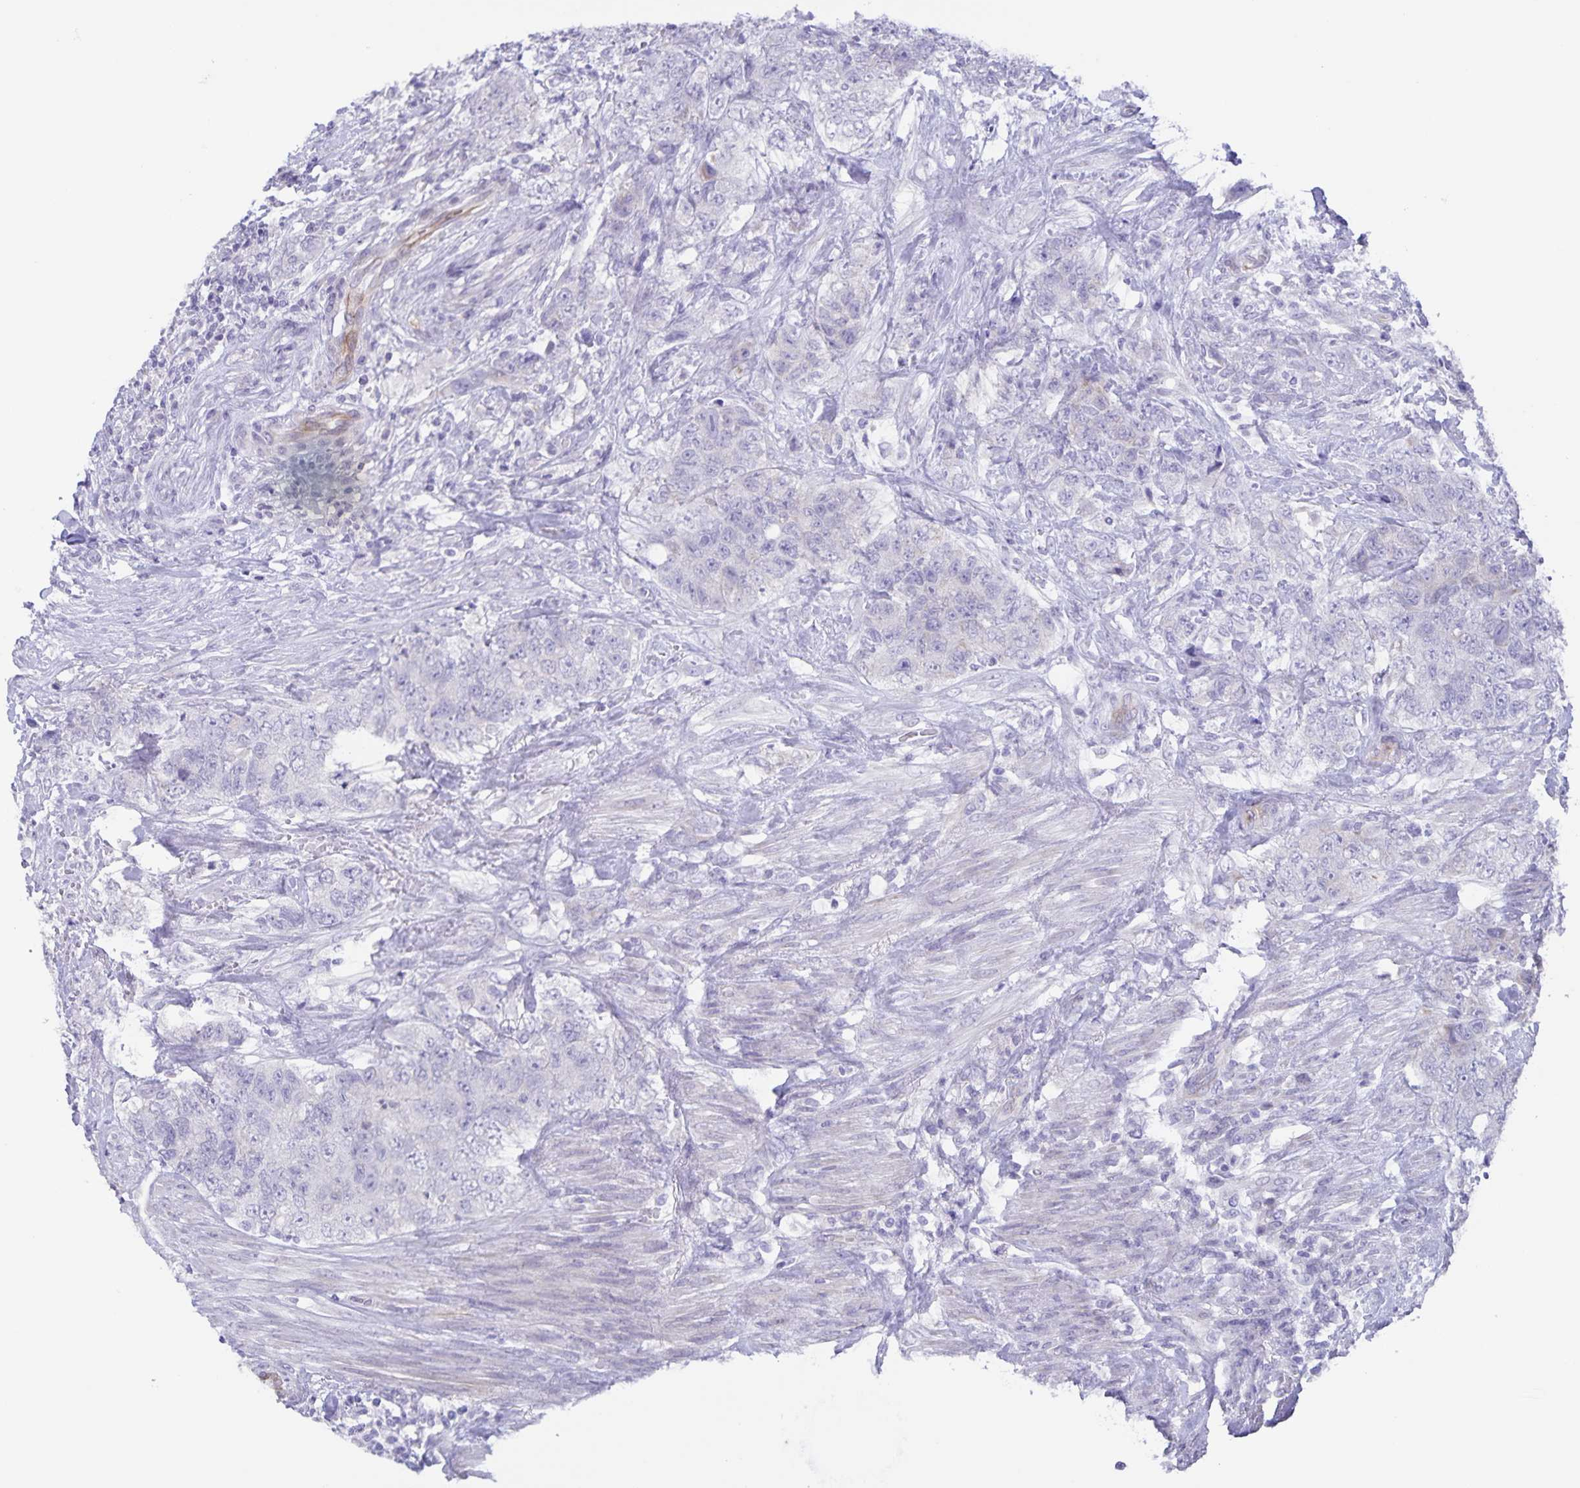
{"staining": {"intensity": "negative", "quantity": "none", "location": "none"}, "tissue": "urothelial cancer", "cell_type": "Tumor cells", "image_type": "cancer", "snomed": [{"axis": "morphology", "description": "Urothelial carcinoma, High grade"}, {"axis": "topography", "description": "Urinary bladder"}], "caption": "This is an IHC histopathology image of human urothelial cancer. There is no positivity in tumor cells.", "gene": "AQP4", "patient": {"sex": "female", "age": 78}}